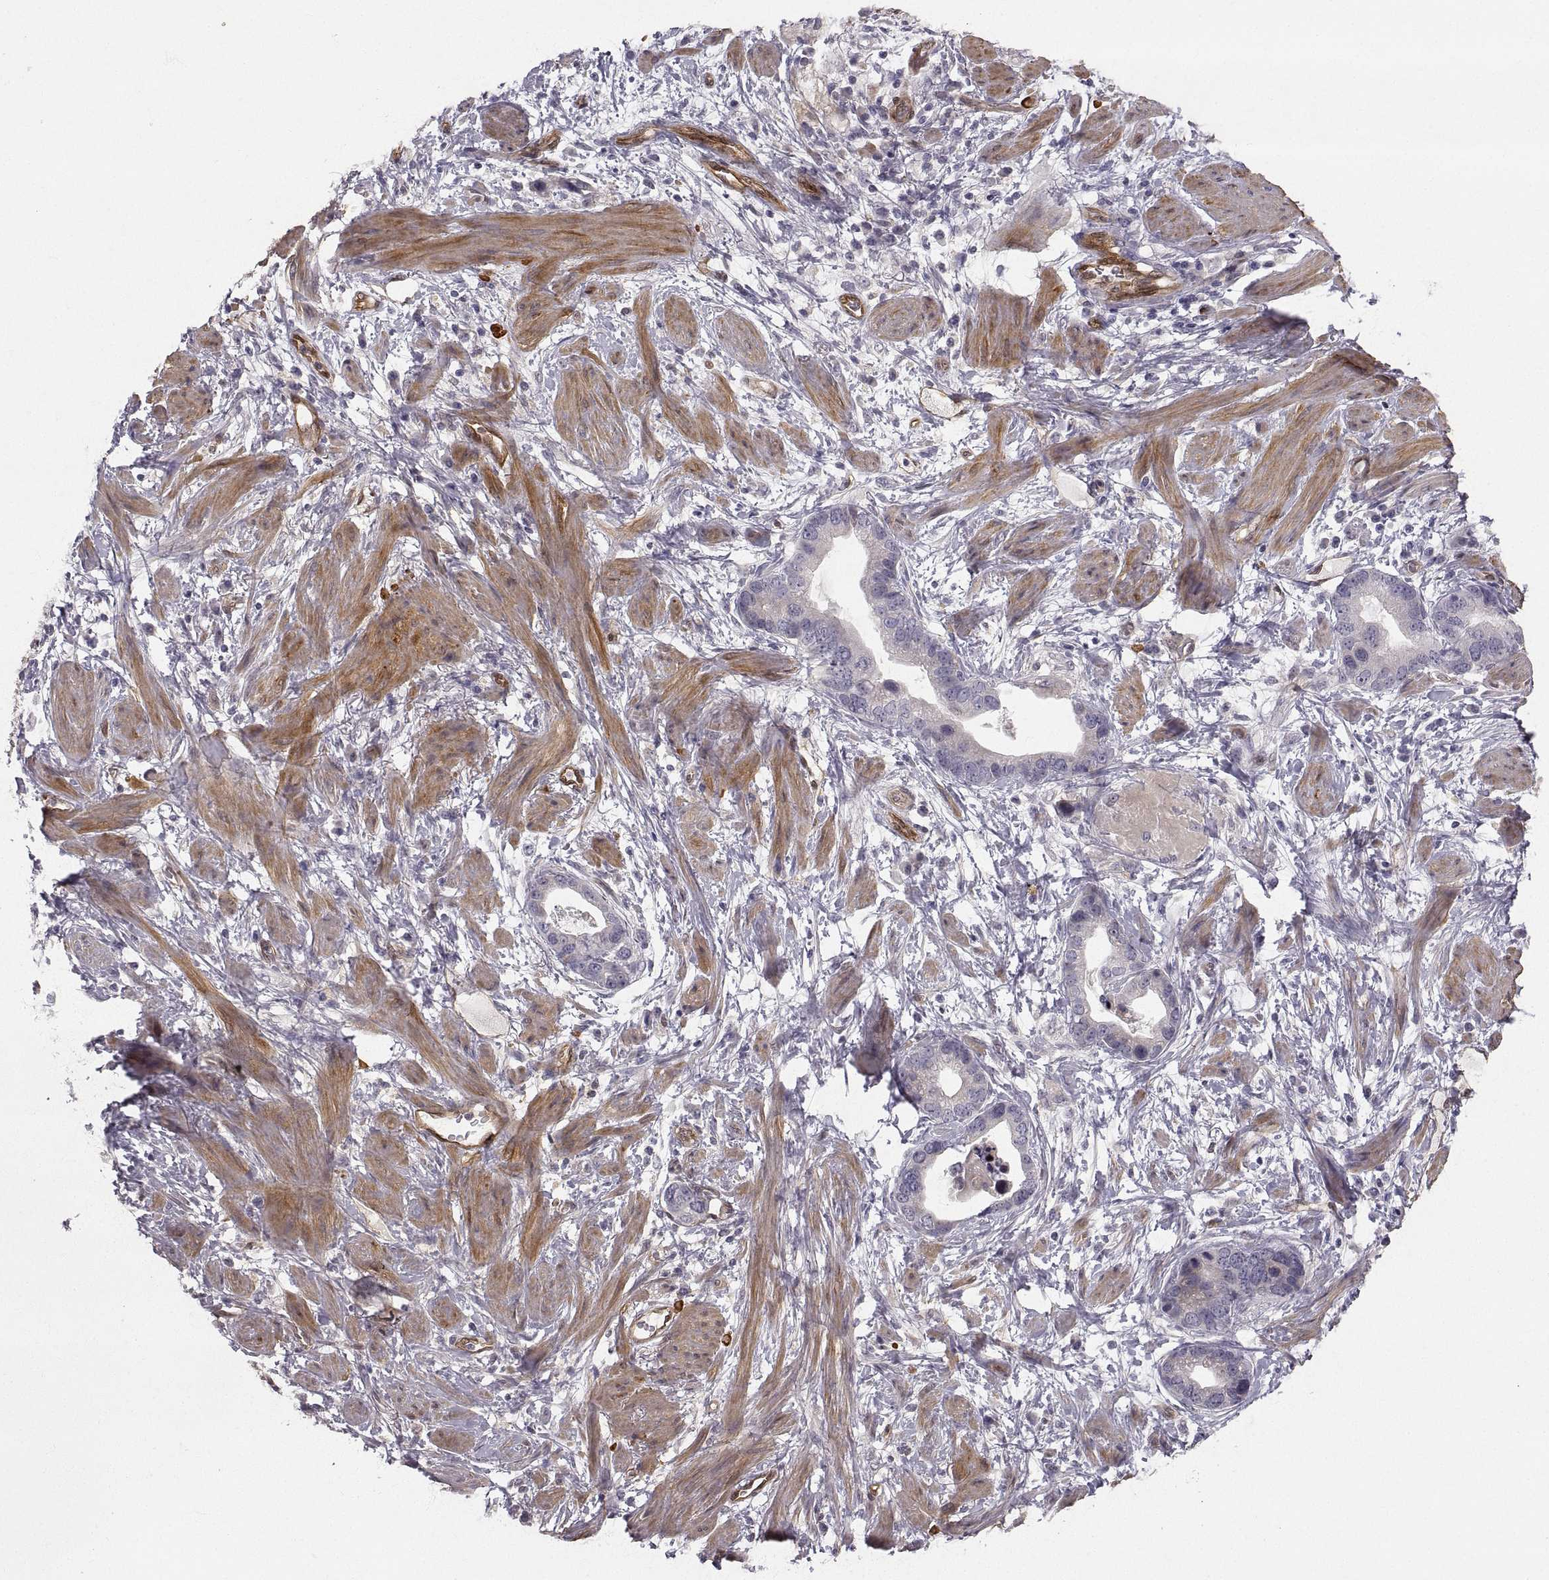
{"staining": {"intensity": "negative", "quantity": "none", "location": "none"}, "tissue": "stomach cancer", "cell_type": "Tumor cells", "image_type": "cancer", "snomed": [{"axis": "morphology", "description": "Adenocarcinoma, NOS"}, {"axis": "topography", "description": "Stomach, lower"}], "caption": "There is no significant positivity in tumor cells of stomach cancer.", "gene": "PGM5", "patient": {"sex": "female", "age": 93}}